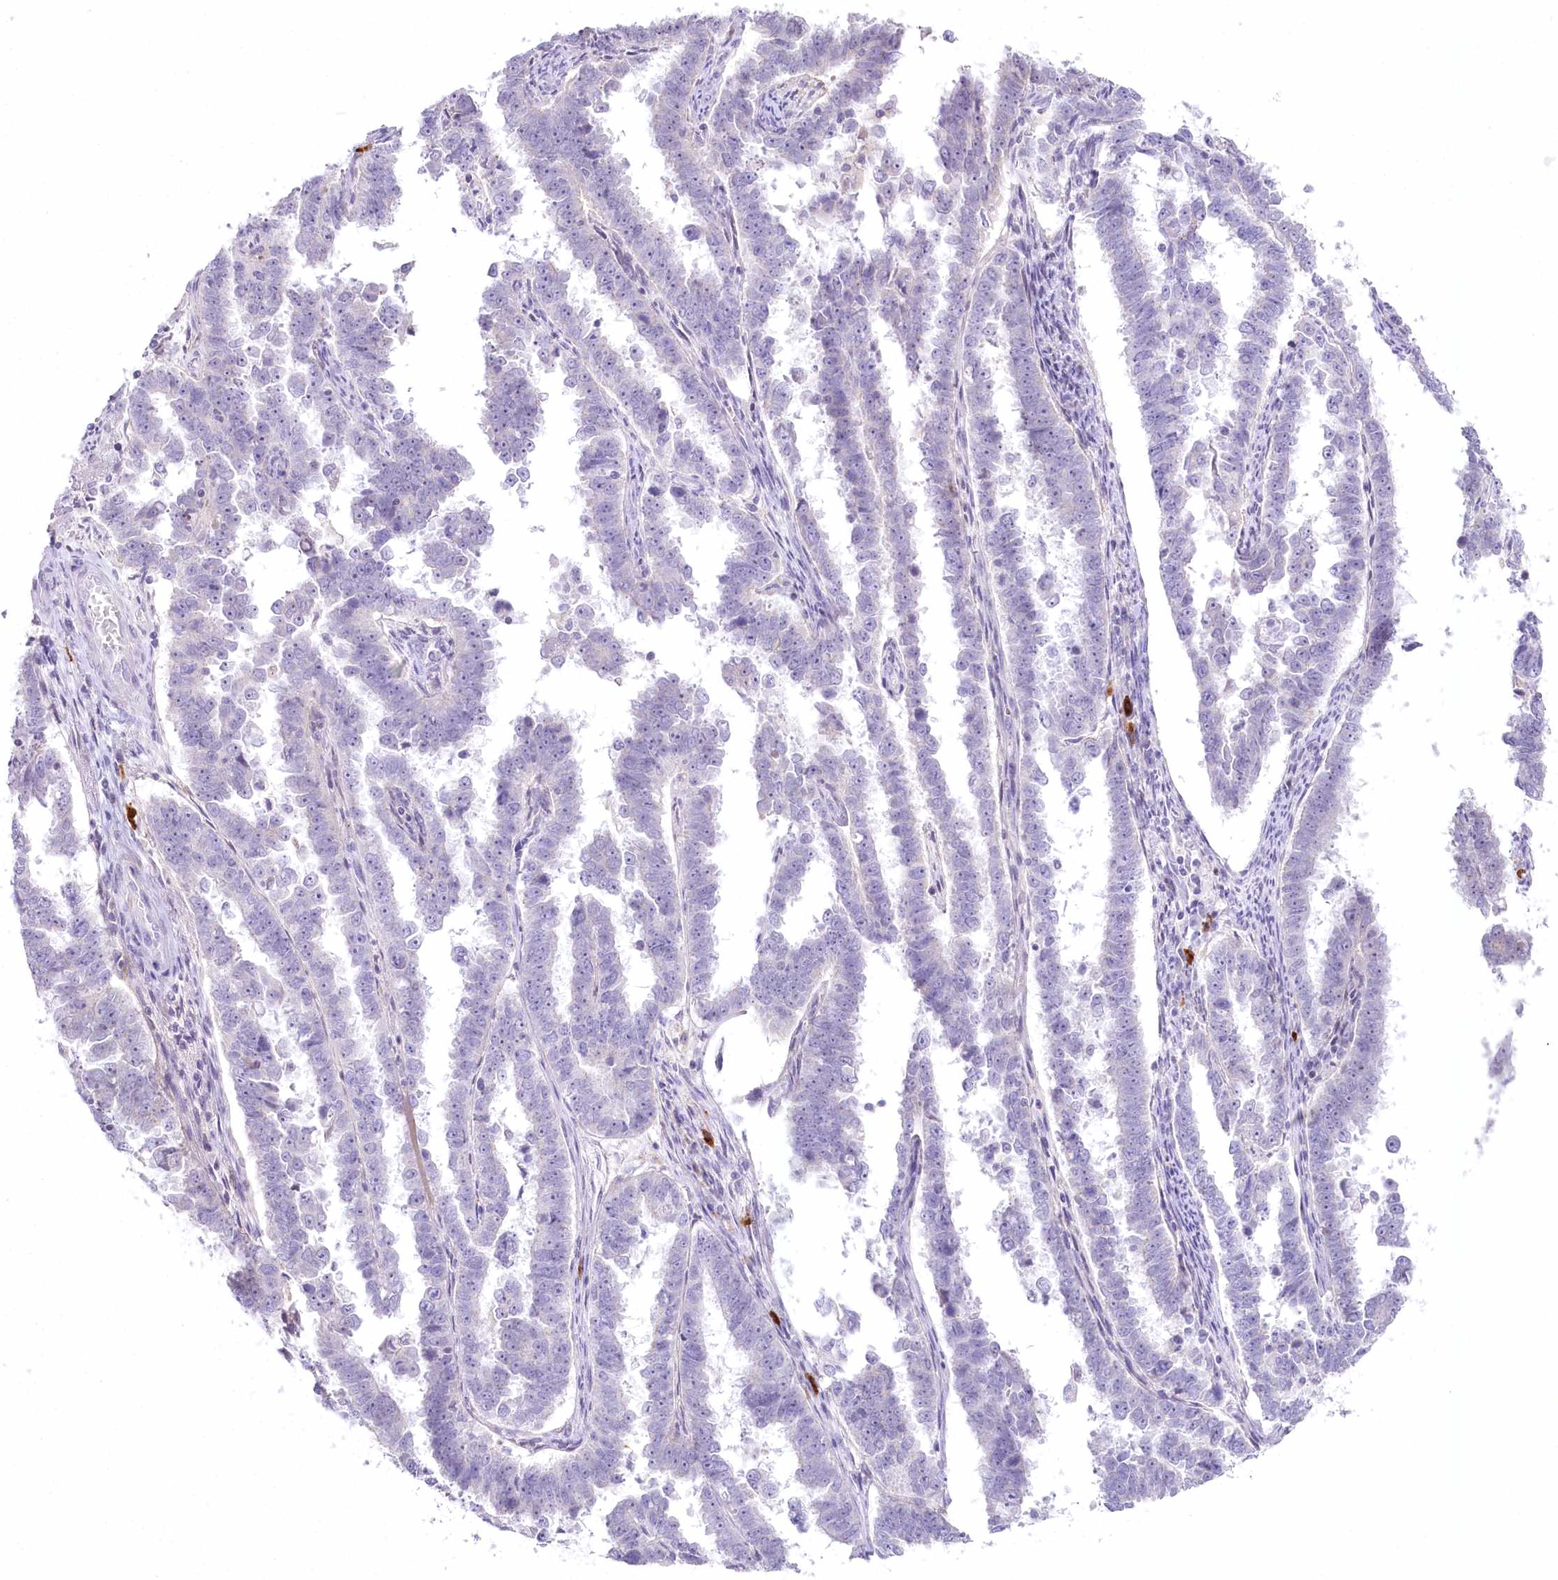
{"staining": {"intensity": "negative", "quantity": "none", "location": "none"}, "tissue": "endometrial cancer", "cell_type": "Tumor cells", "image_type": "cancer", "snomed": [{"axis": "morphology", "description": "Adenocarcinoma, NOS"}, {"axis": "topography", "description": "Endometrium"}], "caption": "An immunohistochemistry micrograph of endometrial cancer (adenocarcinoma) is shown. There is no staining in tumor cells of endometrial cancer (adenocarcinoma).", "gene": "MYOZ1", "patient": {"sex": "female", "age": 75}}